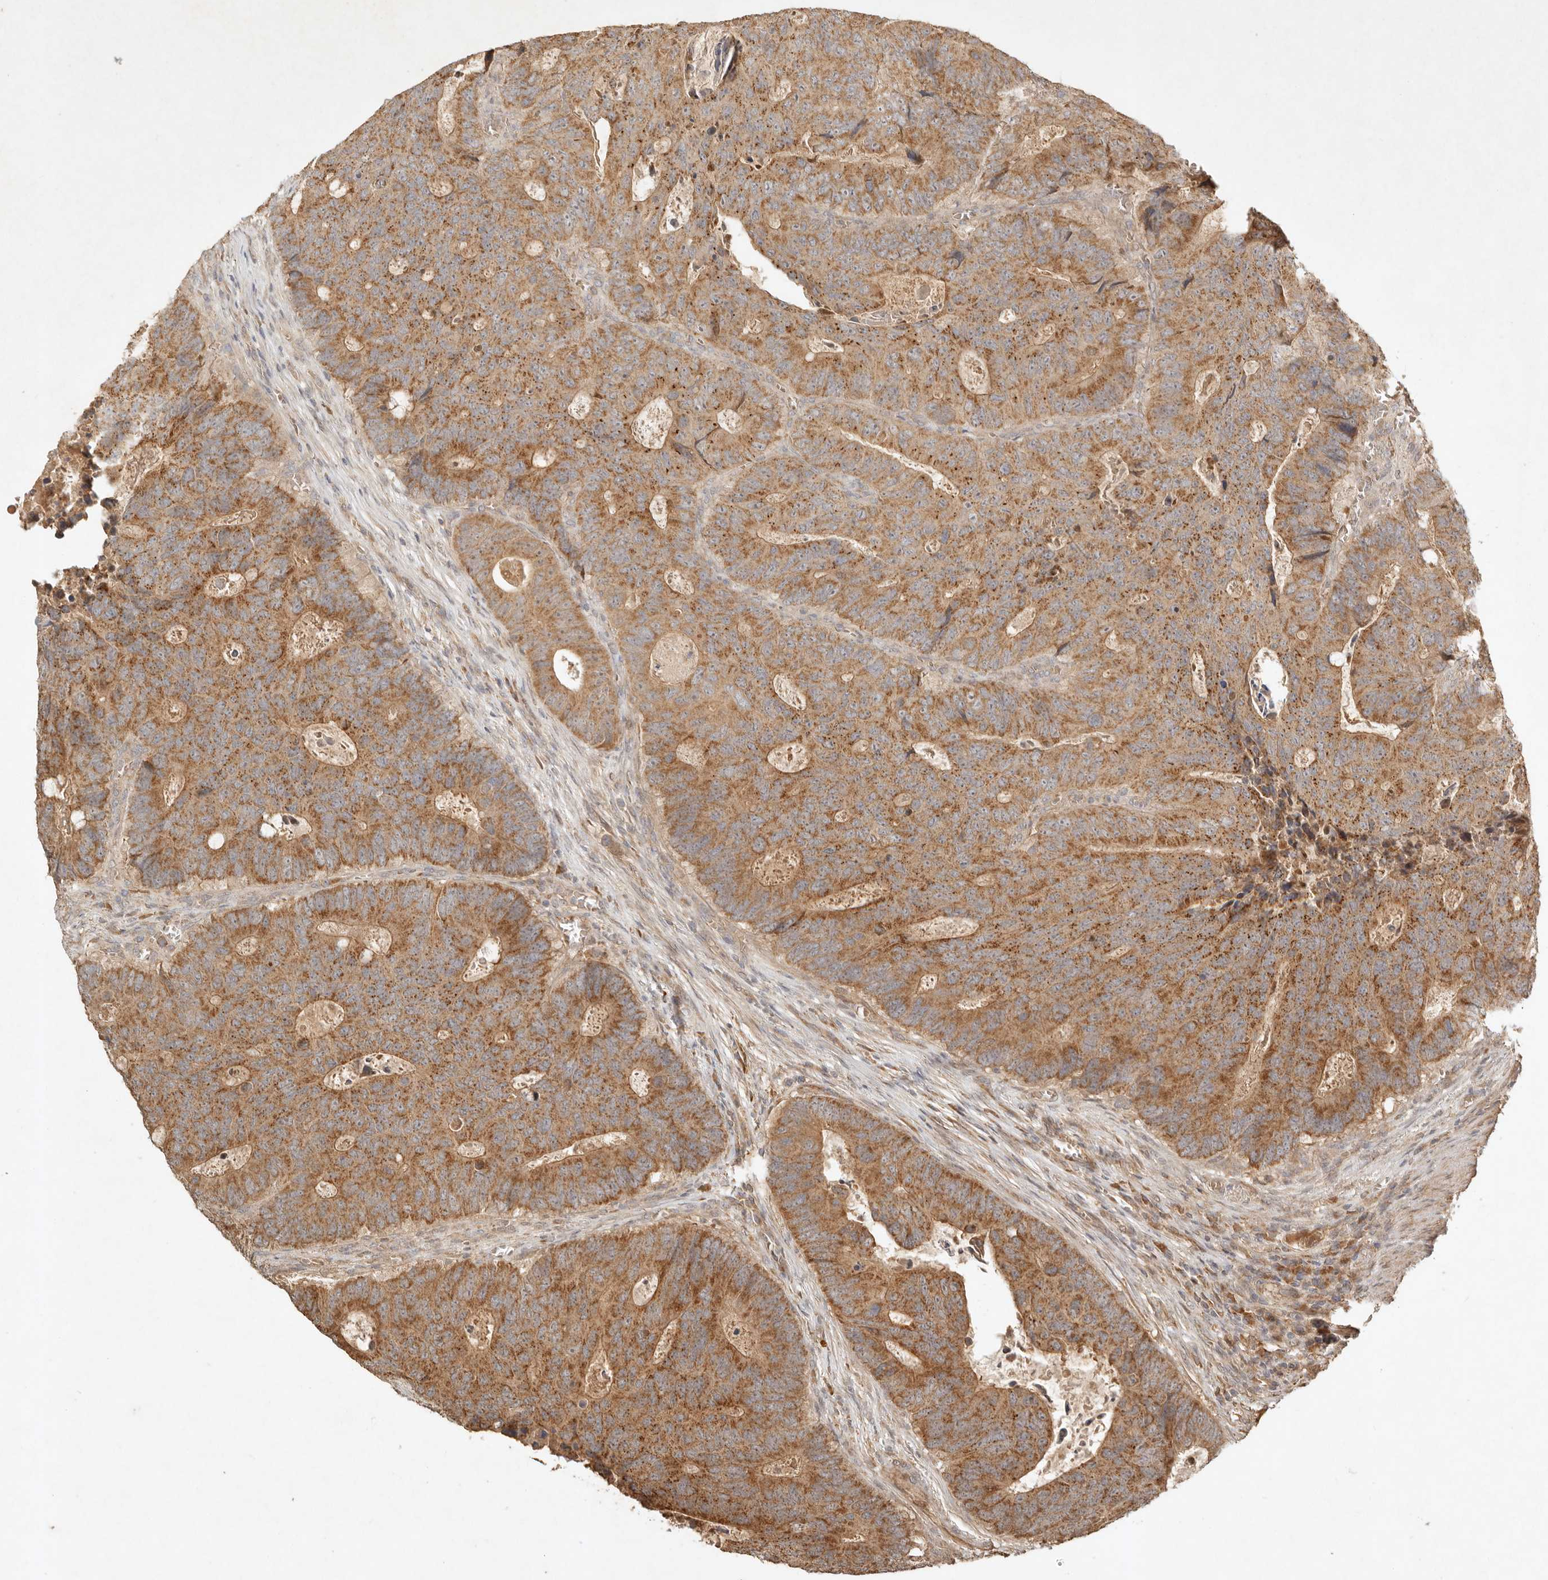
{"staining": {"intensity": "moderate", "quantity": ">75%", "location": "cytoplasmic/membranous"}, "tissue": "colorectal cancer", "cell_type": "Tumor cells", "image_type": "cancer", "snomed": [{"axis": "morphology", "description": "Adenocarcinoma, NOS"}, {"axis": "topography", "description": "Colon"}], "caption": "Colorectal adenocarcinoma stained with immunohistochemistry reveals moderate cytoplasmic/membranous positivity in approximately >75% of tumor cells.", "gene": "CLEC4C", "patient": {"sex": "male", "age": 87}}